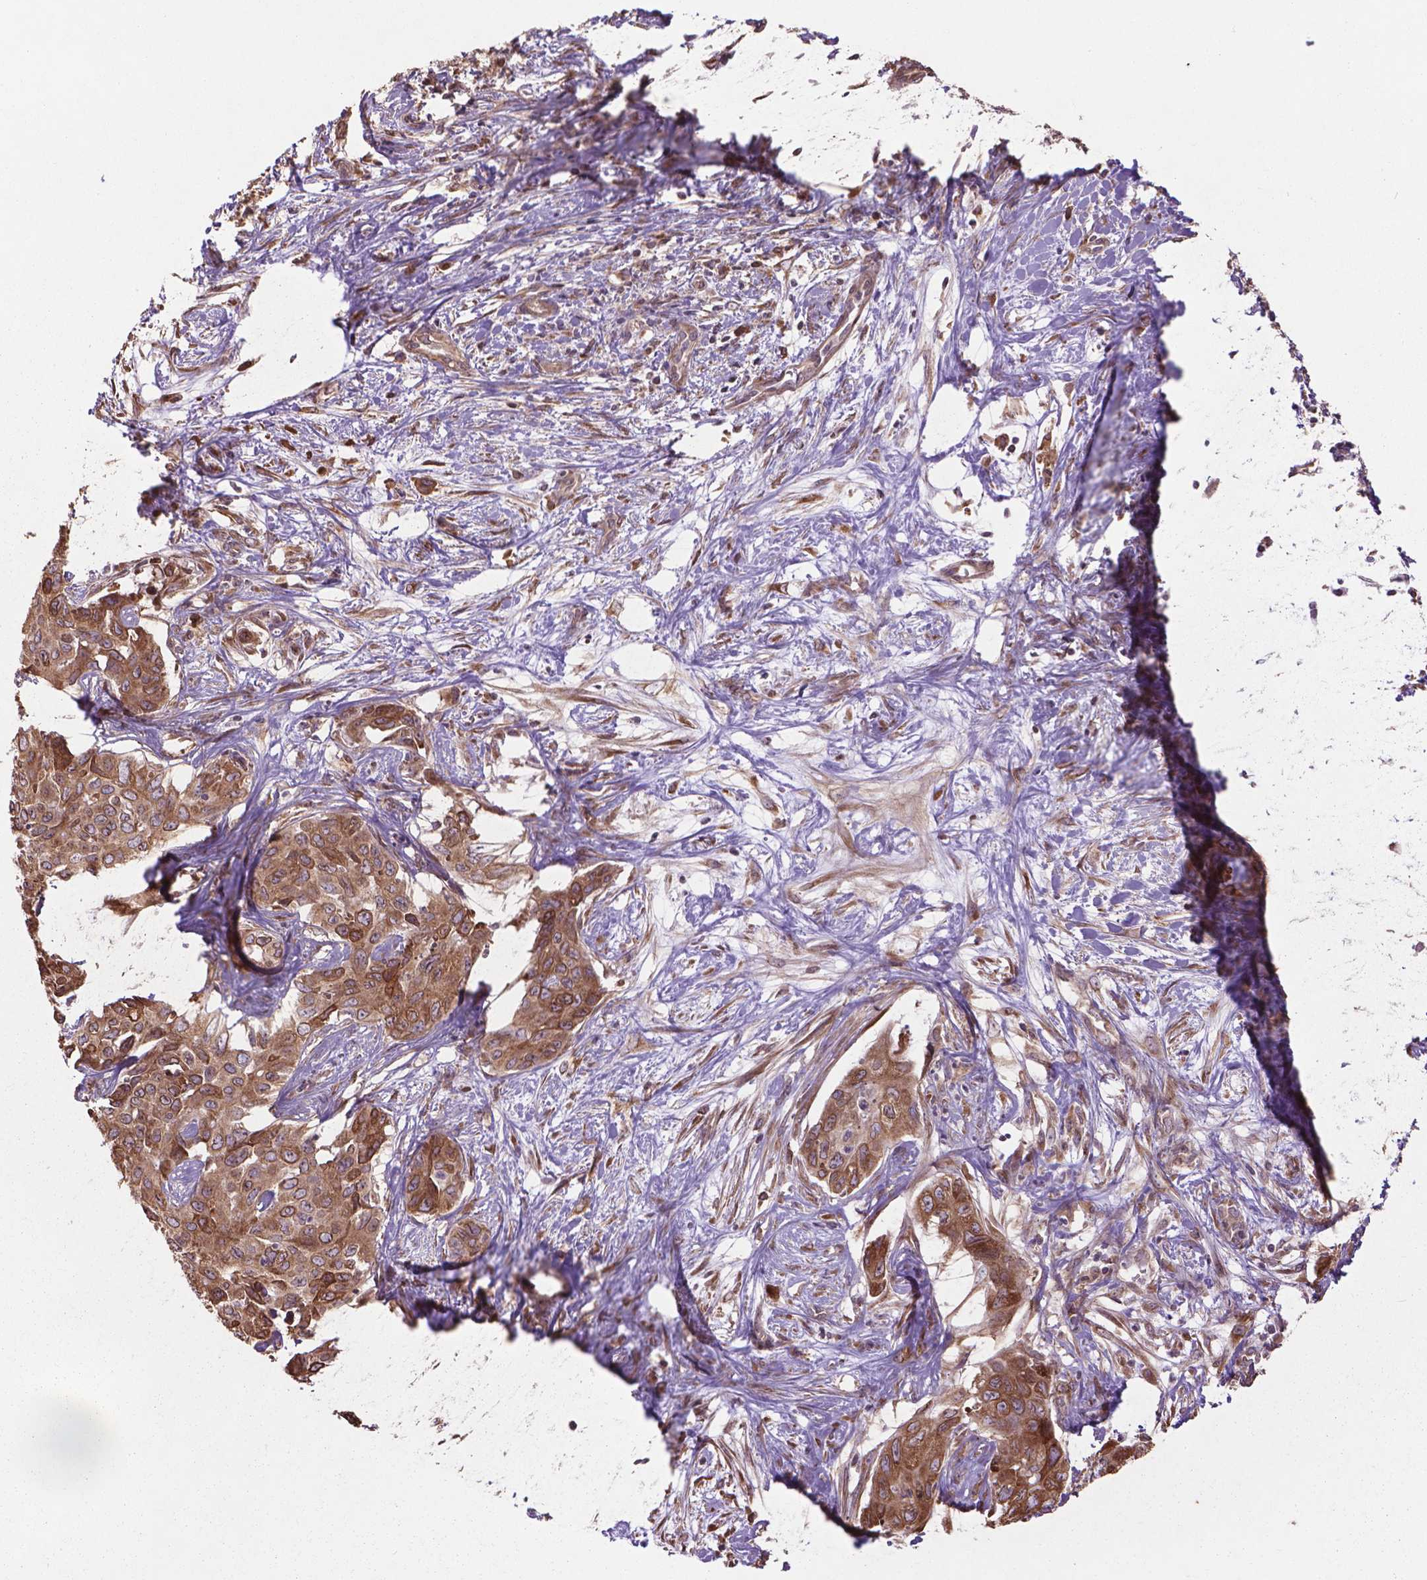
{"staining": {"intensity": "moderate", "quantity": ">75%", "location": "cytoplasmic/membranous"}, "tissue": "liver cancer", "cell_type": "Tumor cells", "image_type": "cancer", "snomed": [{"axis": "morphology", "description": "Cholangiocarcinoma"}, {"axis": "topography", "description": "Liver"}], "caption": "Liver cholangiocarcinoma stained with immunohistochemistry (IHC) exhibits moderate cytoplasmic/membranous expression in about >75% of tumor cells. (Stains: DAB (3,3'-diaminobenzidine) in brown, nuclei in blue, Microscopy: brightfield microscopy at high magnification).", "gene": "GAS1", "patient": {"sex": "female", "age": 65}}